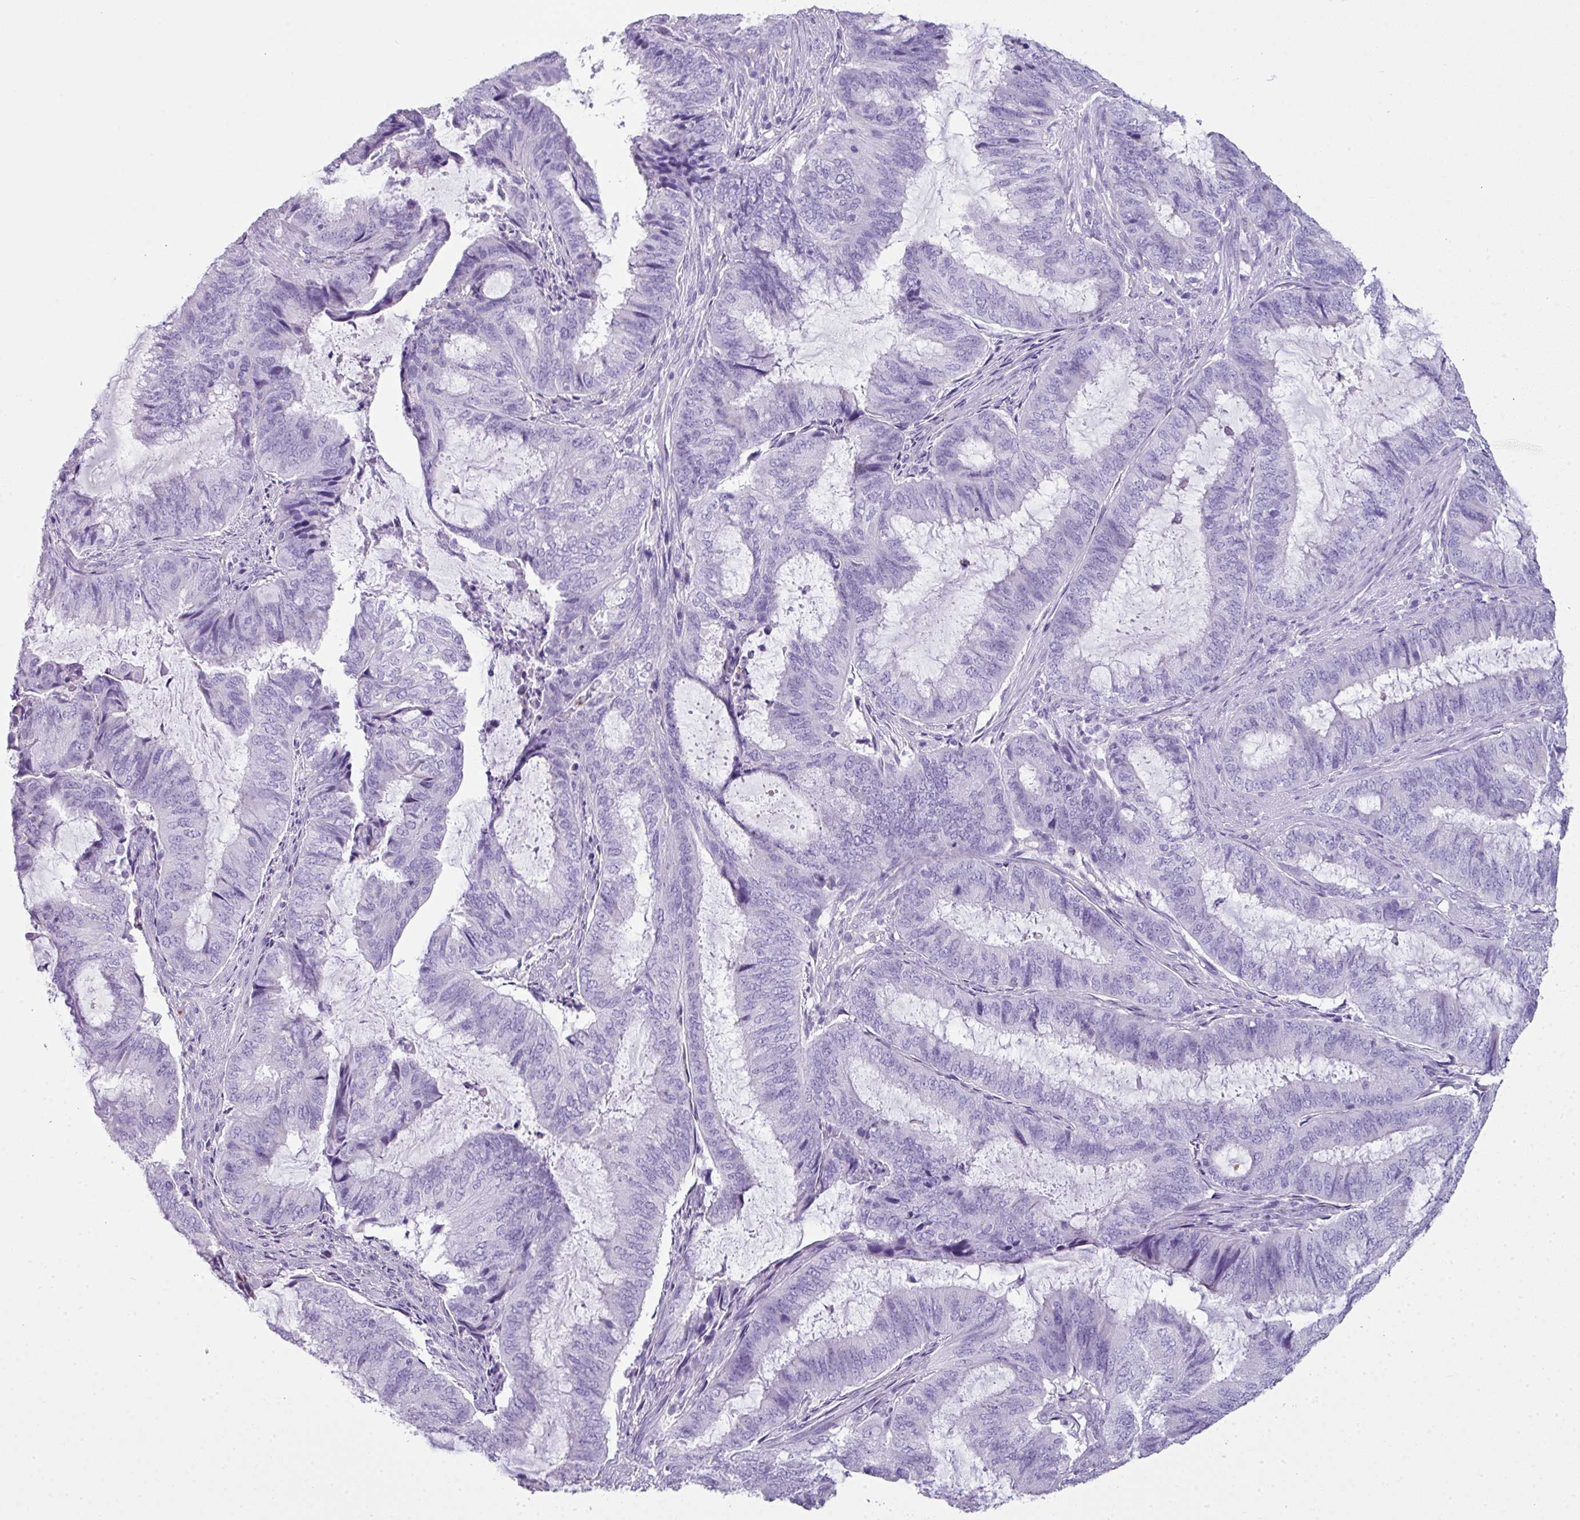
{"staining": {"intensity": "negative", "quantity": "none", "location": "none"}, "tissue": "endometrial cancer", "cell_type": "Tumor cells", "image_type": "cancer", "snomed": [{"axis": "morphology", "description": "Adenocarcinoma, NOS"}, {"axis": "topography", "description": "Endometrium"}], "caption": "An immunohistochemistry image of endometrial cancer is shown. There is no staining in tumor cells of endometrial cancer.", "gene": "ZNF568", "patient": {"sex": "female", "age": 51}}